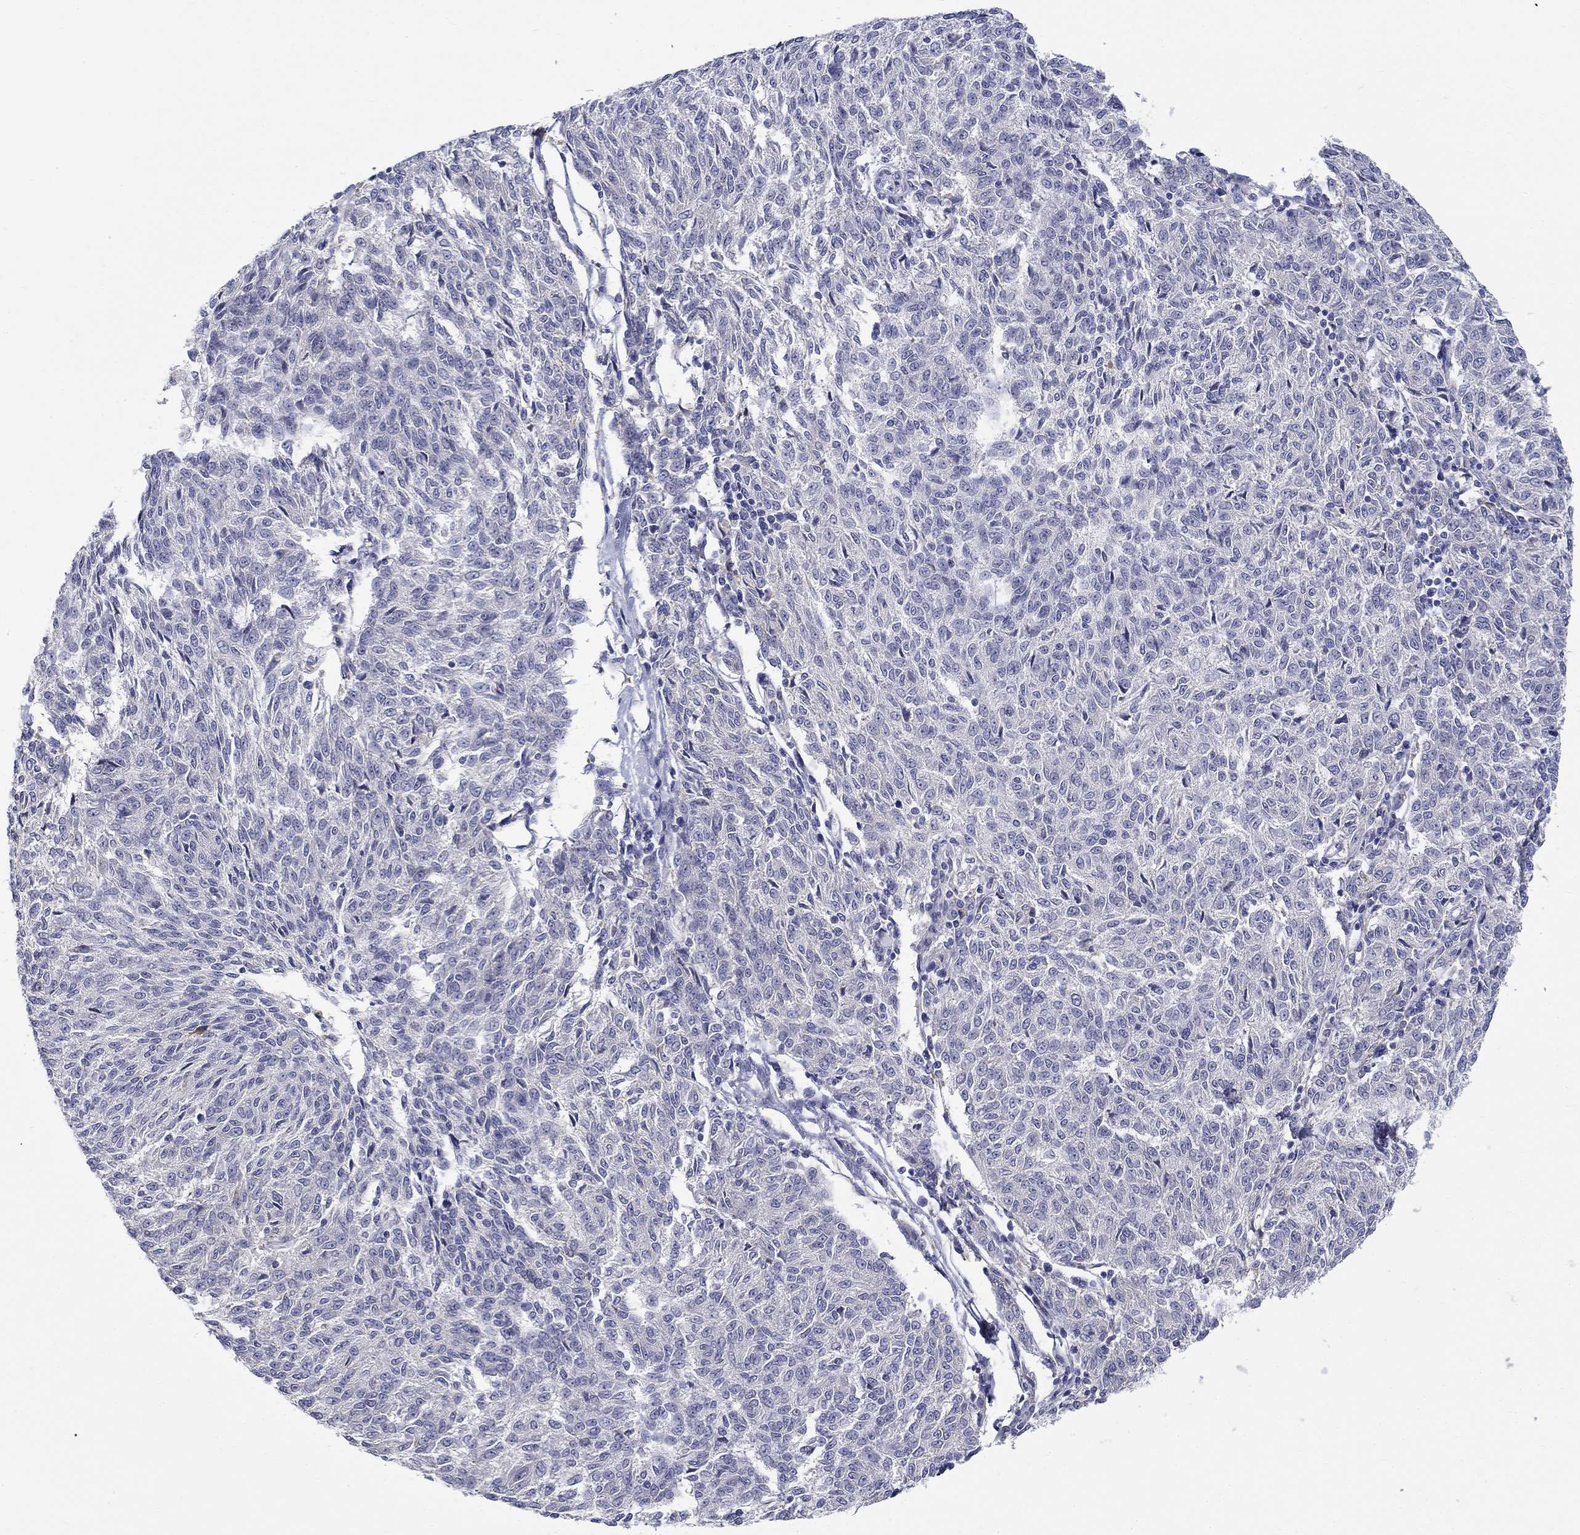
{"staining": {"intensity": "negative", "quantity": "none", "location": "none"}, "tissue": "melanoma", "cell_type": "Tumor cells", "image_type": "cancer", "snomed": [{"axis": "morphology", "description": "Malignant melanoma, NOS"}, {"axis": "topography", "description": "Skin"}], "caption": "An image of human malignant melanoma is negative for staining in tumor cells.", "gene": "QRFPR", "patient": {"sex": "female", "age": 72}}